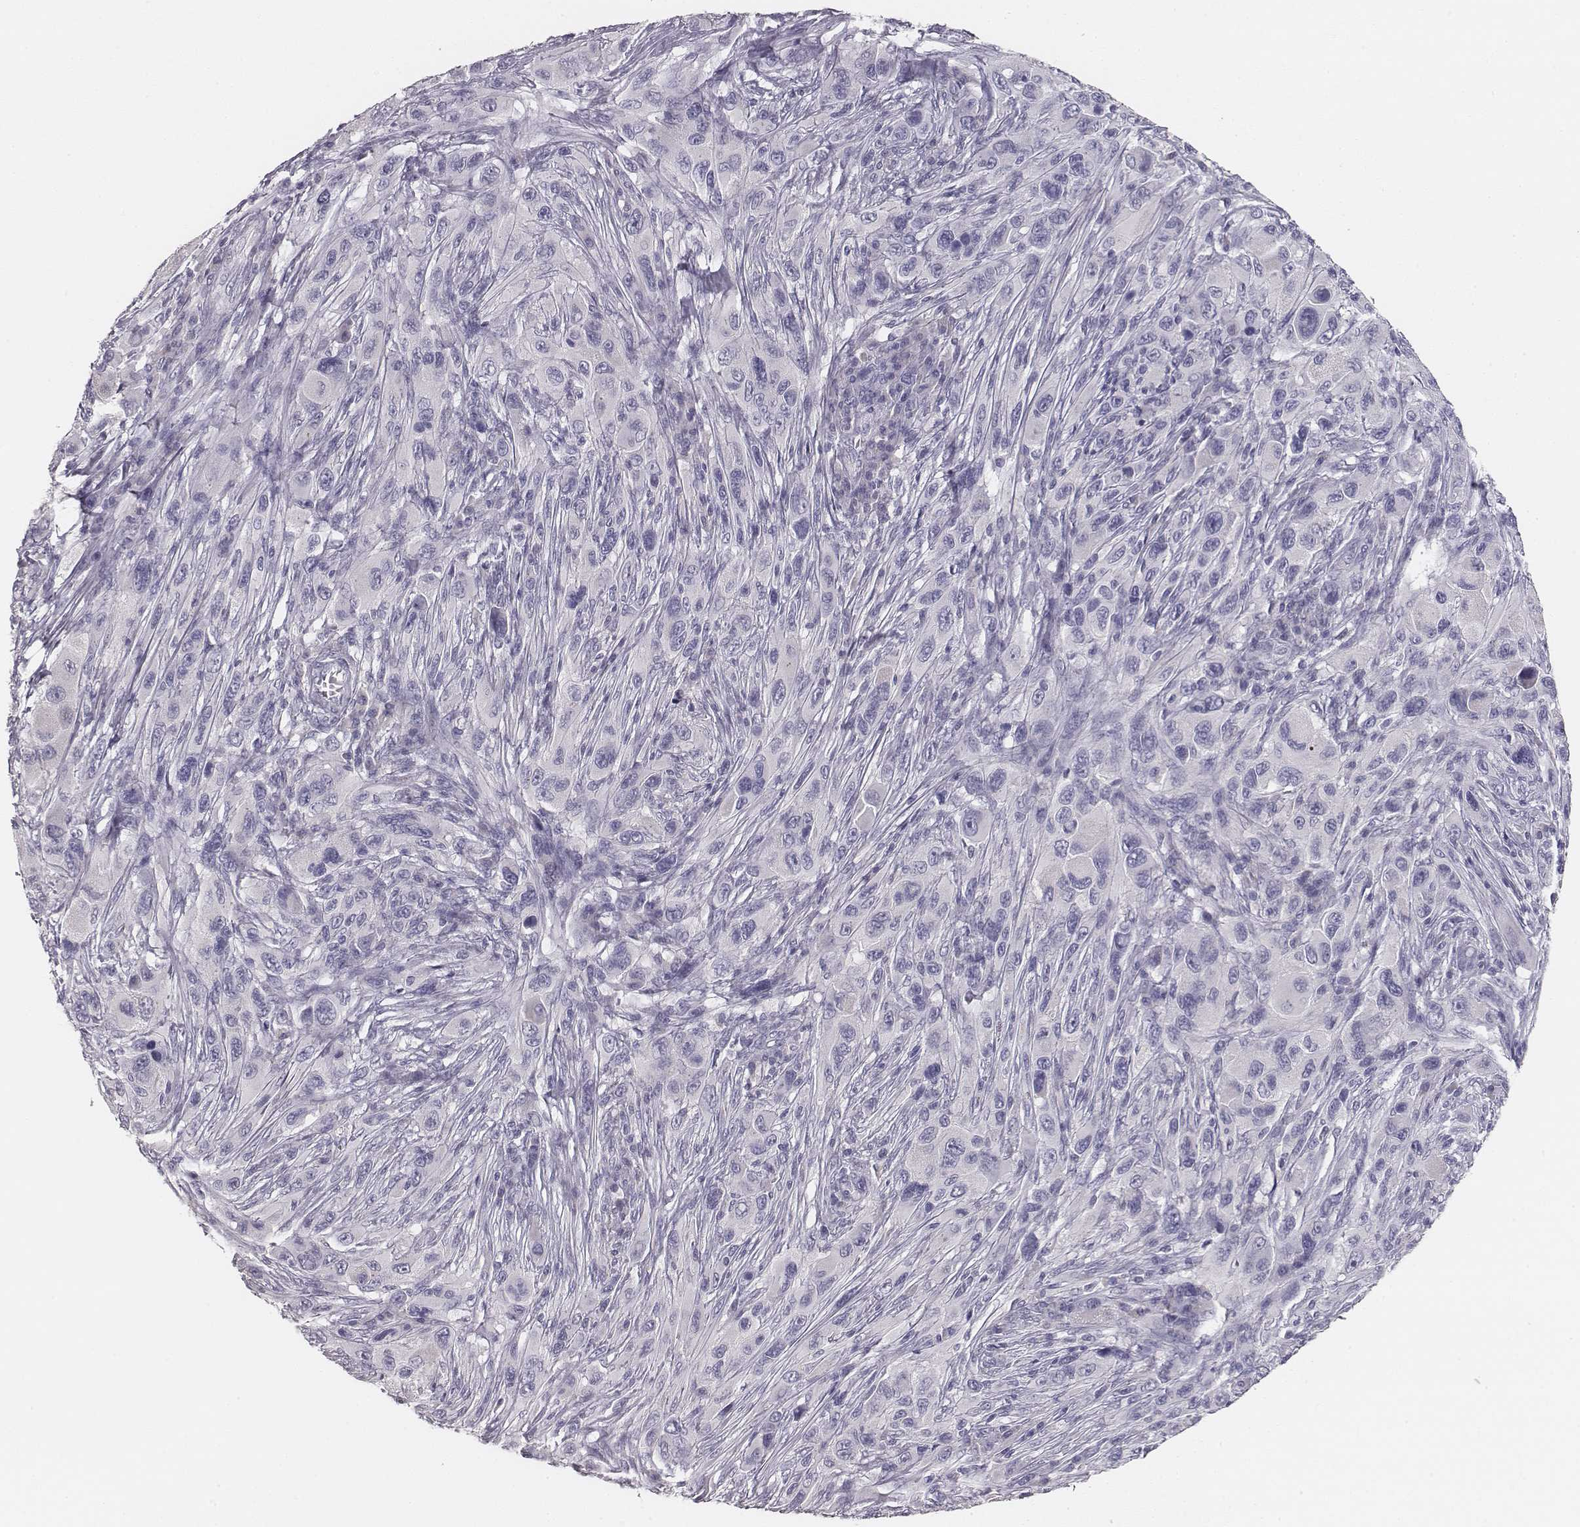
{"staining": {"intensity": "negative", "quantity": "none", "location": "none"}, "tissue": "melanoma", "cell_type": "Tumor cells", "image_type": "cancer", "snomed": [{"axis": "morphology", "description": "Malignant melanoma, NOS"}, {"axis": "topography", "description": "Skin"}], "caption": "Immunohistochemical staining of malignant melanoma shows no significant positivity in tumor cells.", "gene": "MYH6", "patient": {"sex": "male", "age": 53}}